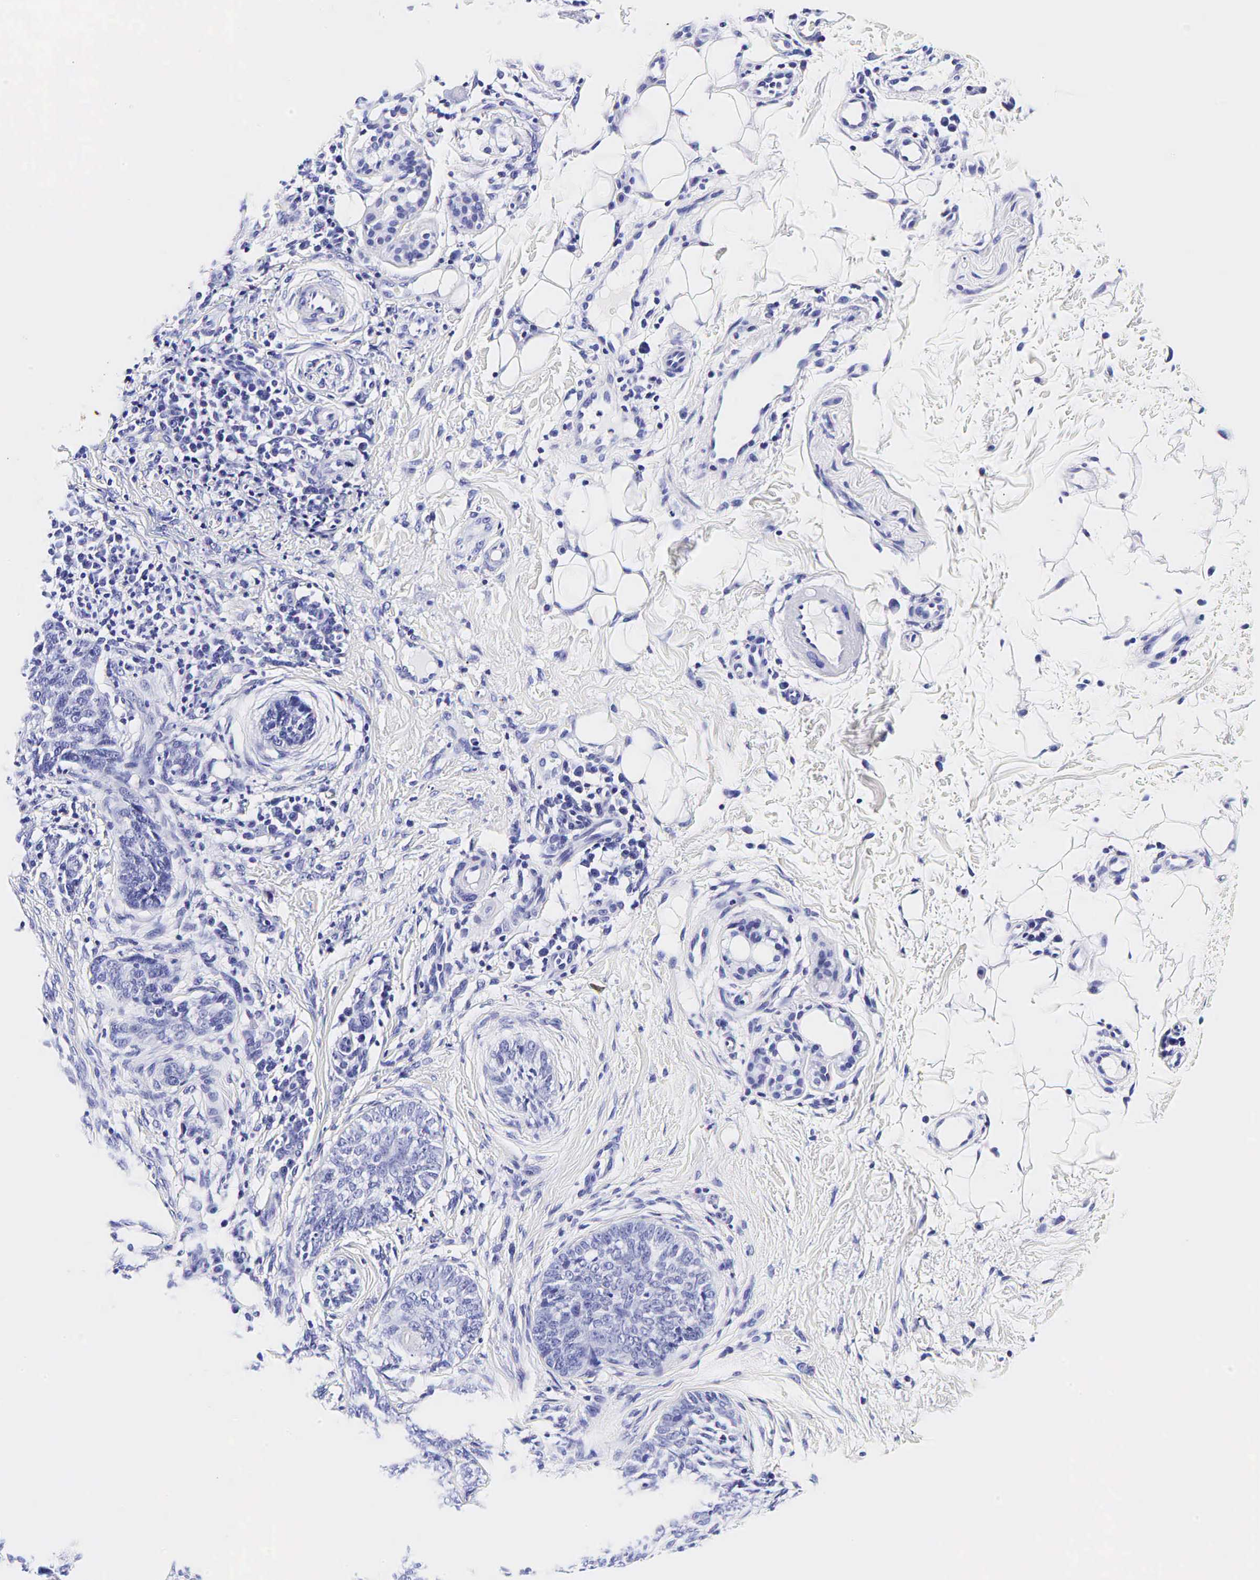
{"staining": {"intensity": "negative", "quantity": "none", "location": "none"}, "tissue": "skin cancer", "cell_type": "Tumor cells", "image_type": "cancer", "snomed": [{"axis": "morphology", "description": "Basal cell carcinoma"}, {"axis": "topography", "description": "Skin"}], "caption": "Tumor cells are negative for brown protein staining in basal cell carcinoma (skin).", "gene": "GCG", "patient": {"sex": "male", "age": 89}}